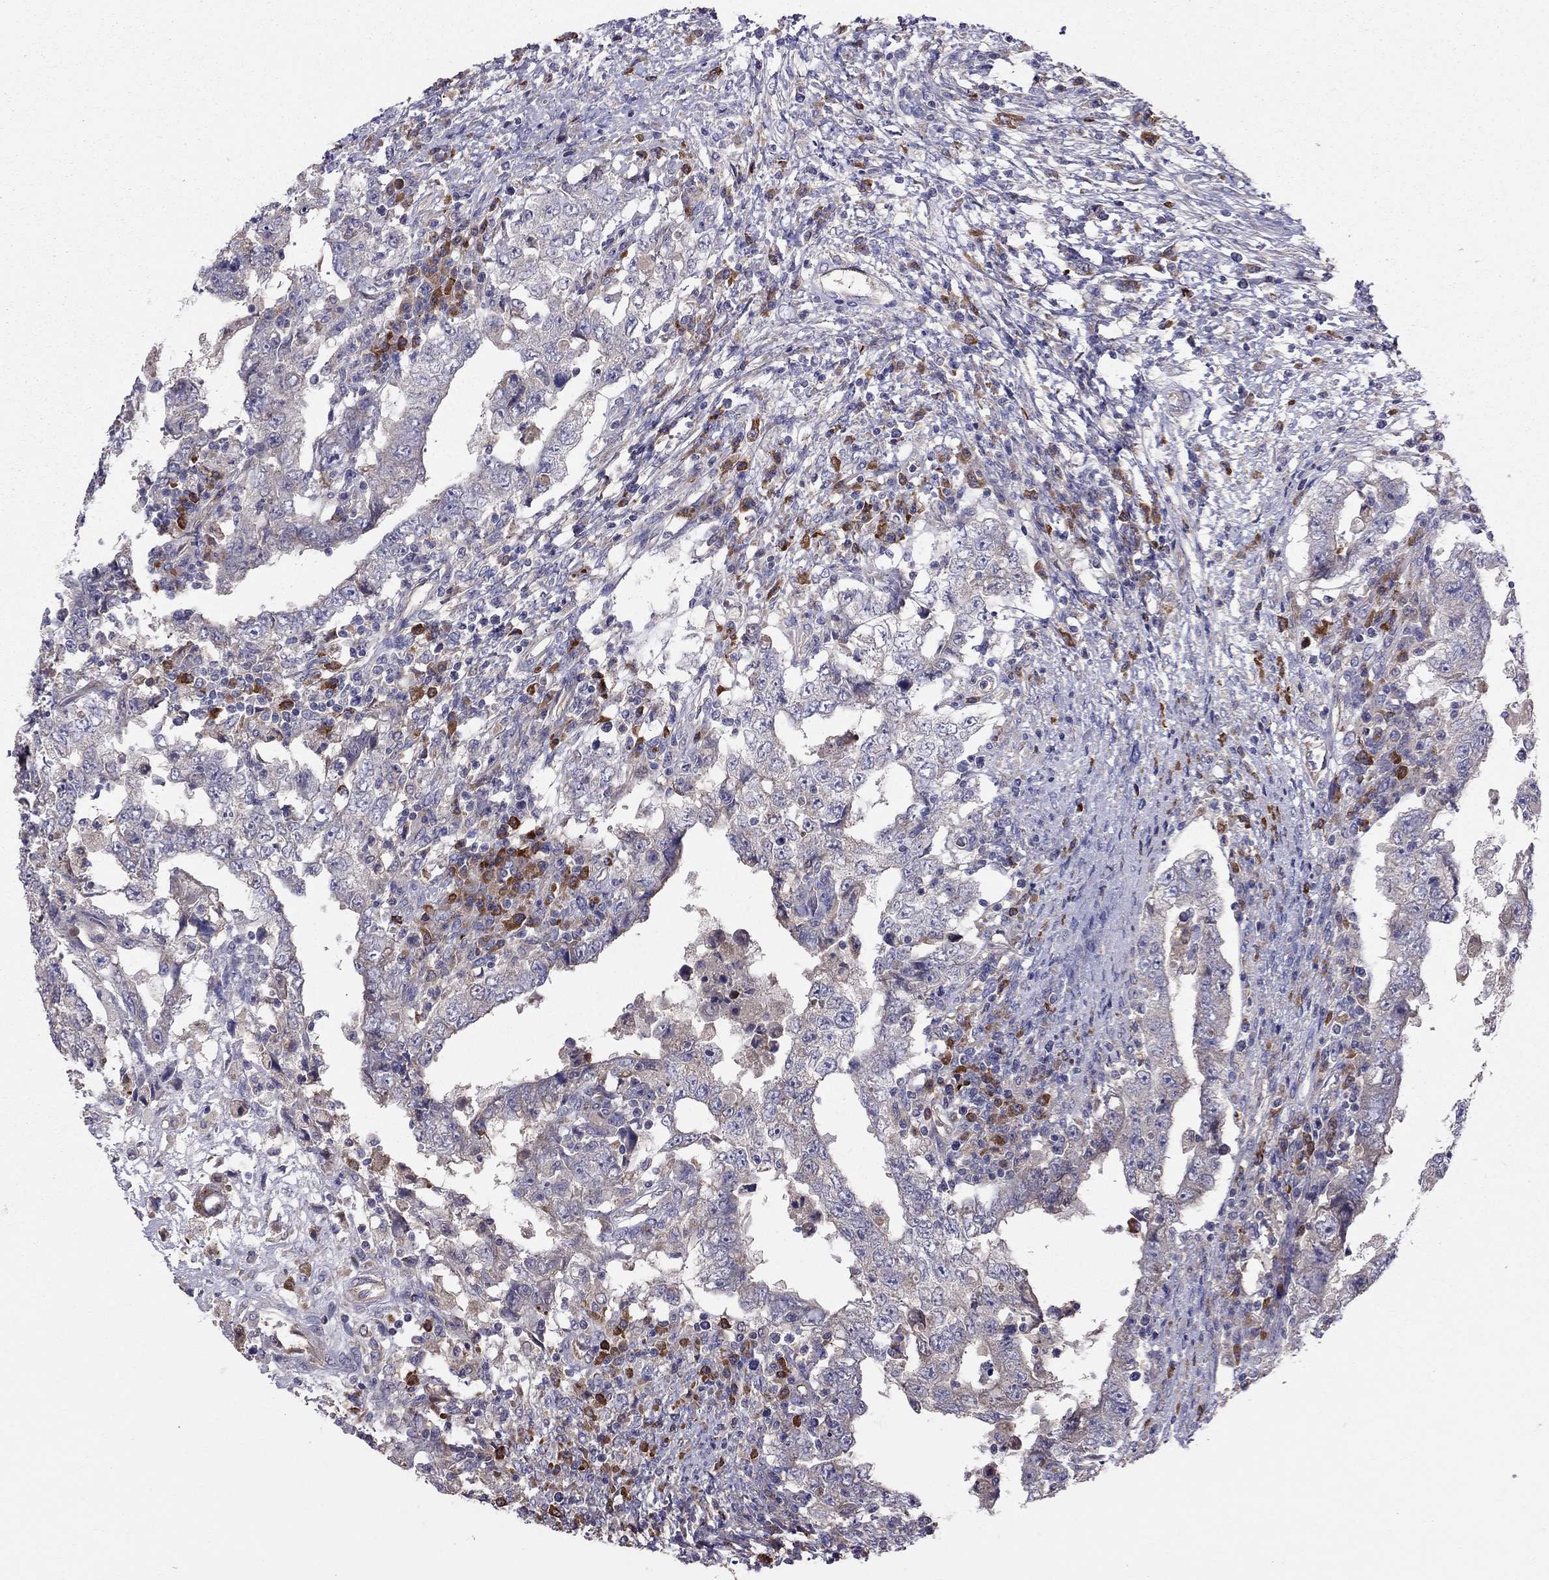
{"staining": {"intensity": "weak", "quantity": "<25%", "location": "cytoplasmic/membranous"}, "tissue": "testis cancer", "cell_type": "Tumor cells", "image_type": "cancer", "snomed": [{"axis": "morphology", "description": "Carcinoma, Embryonal, NOS"}, {"axis": "topography", "description": "Testis"}], "caption": "Immunohistochemistry (IHC) of testis embryonal carcinoma demonstrates no staining in tumor cells. The staining is performed using DAB (3,3'-diaminobenzidine) brown chromogen with nuclei counter-stained in using hematoxylin.", "gene": "PIK3CG", "patient": {"sex": "male", "age": 26}}